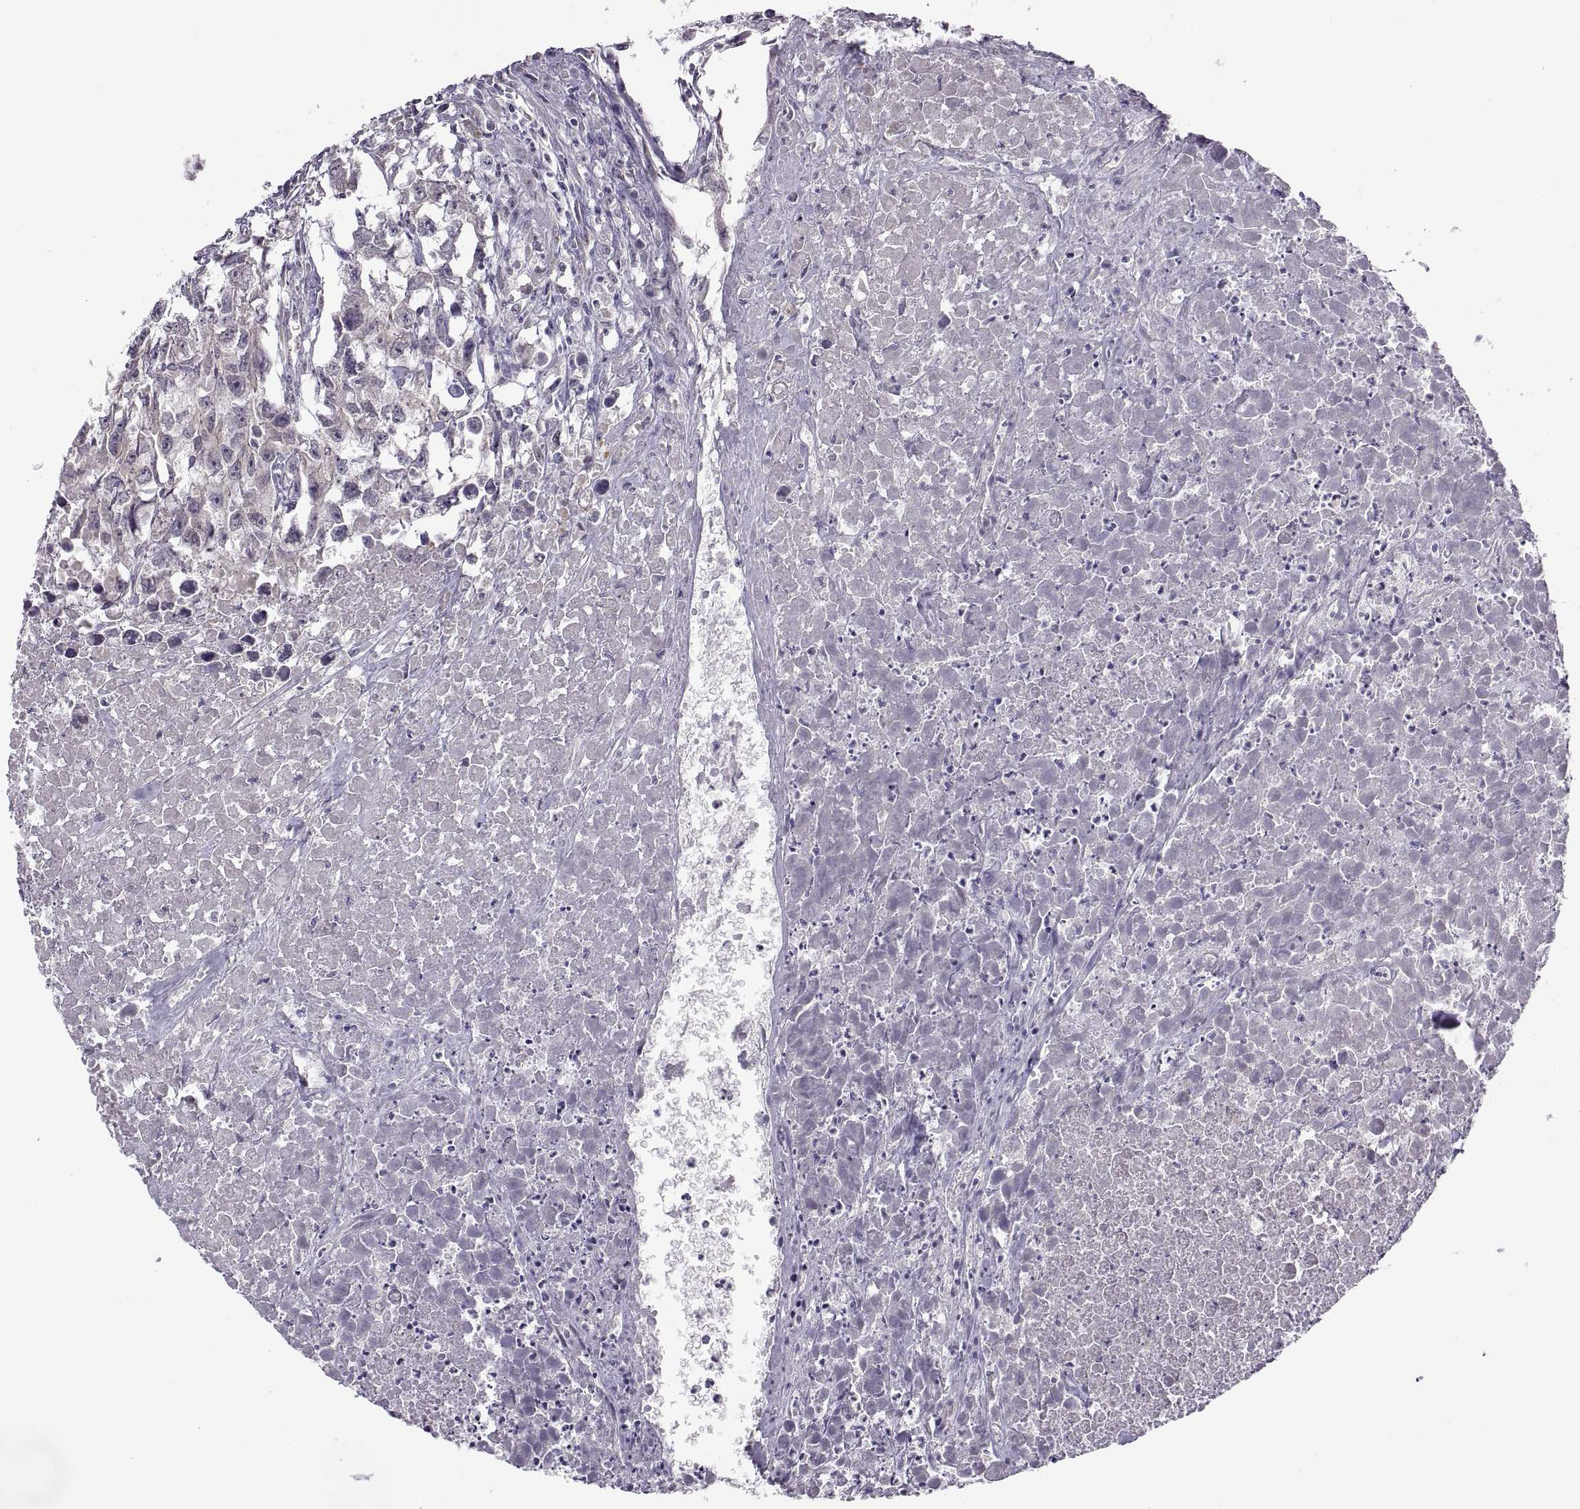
{"staining": {"intensity": "weak", "quantity": "25%-75%", "location": "cytoplasmic/membranous"}, "tissue": "testis cancer", "cell_type": "Tumor cells", "image_type": "cancer", "snomed": [{"axis": "morphology", "description": "Carcinoma, Embryonal, NOS"}, {"axis": "morphology", "description": "Teratoma, malignant, NOS"}, {"axis": "topography", "description": "Testis"}], "caption": "Testis cancer (teratoma (malignant)) stained for a protein (brown) exhibits weak cytoplasmic/membranous positive staining in about 25%-75% of tumor cells.", "gene": "ACSBG2", "patient": {"sex": "male", "age": 44}}